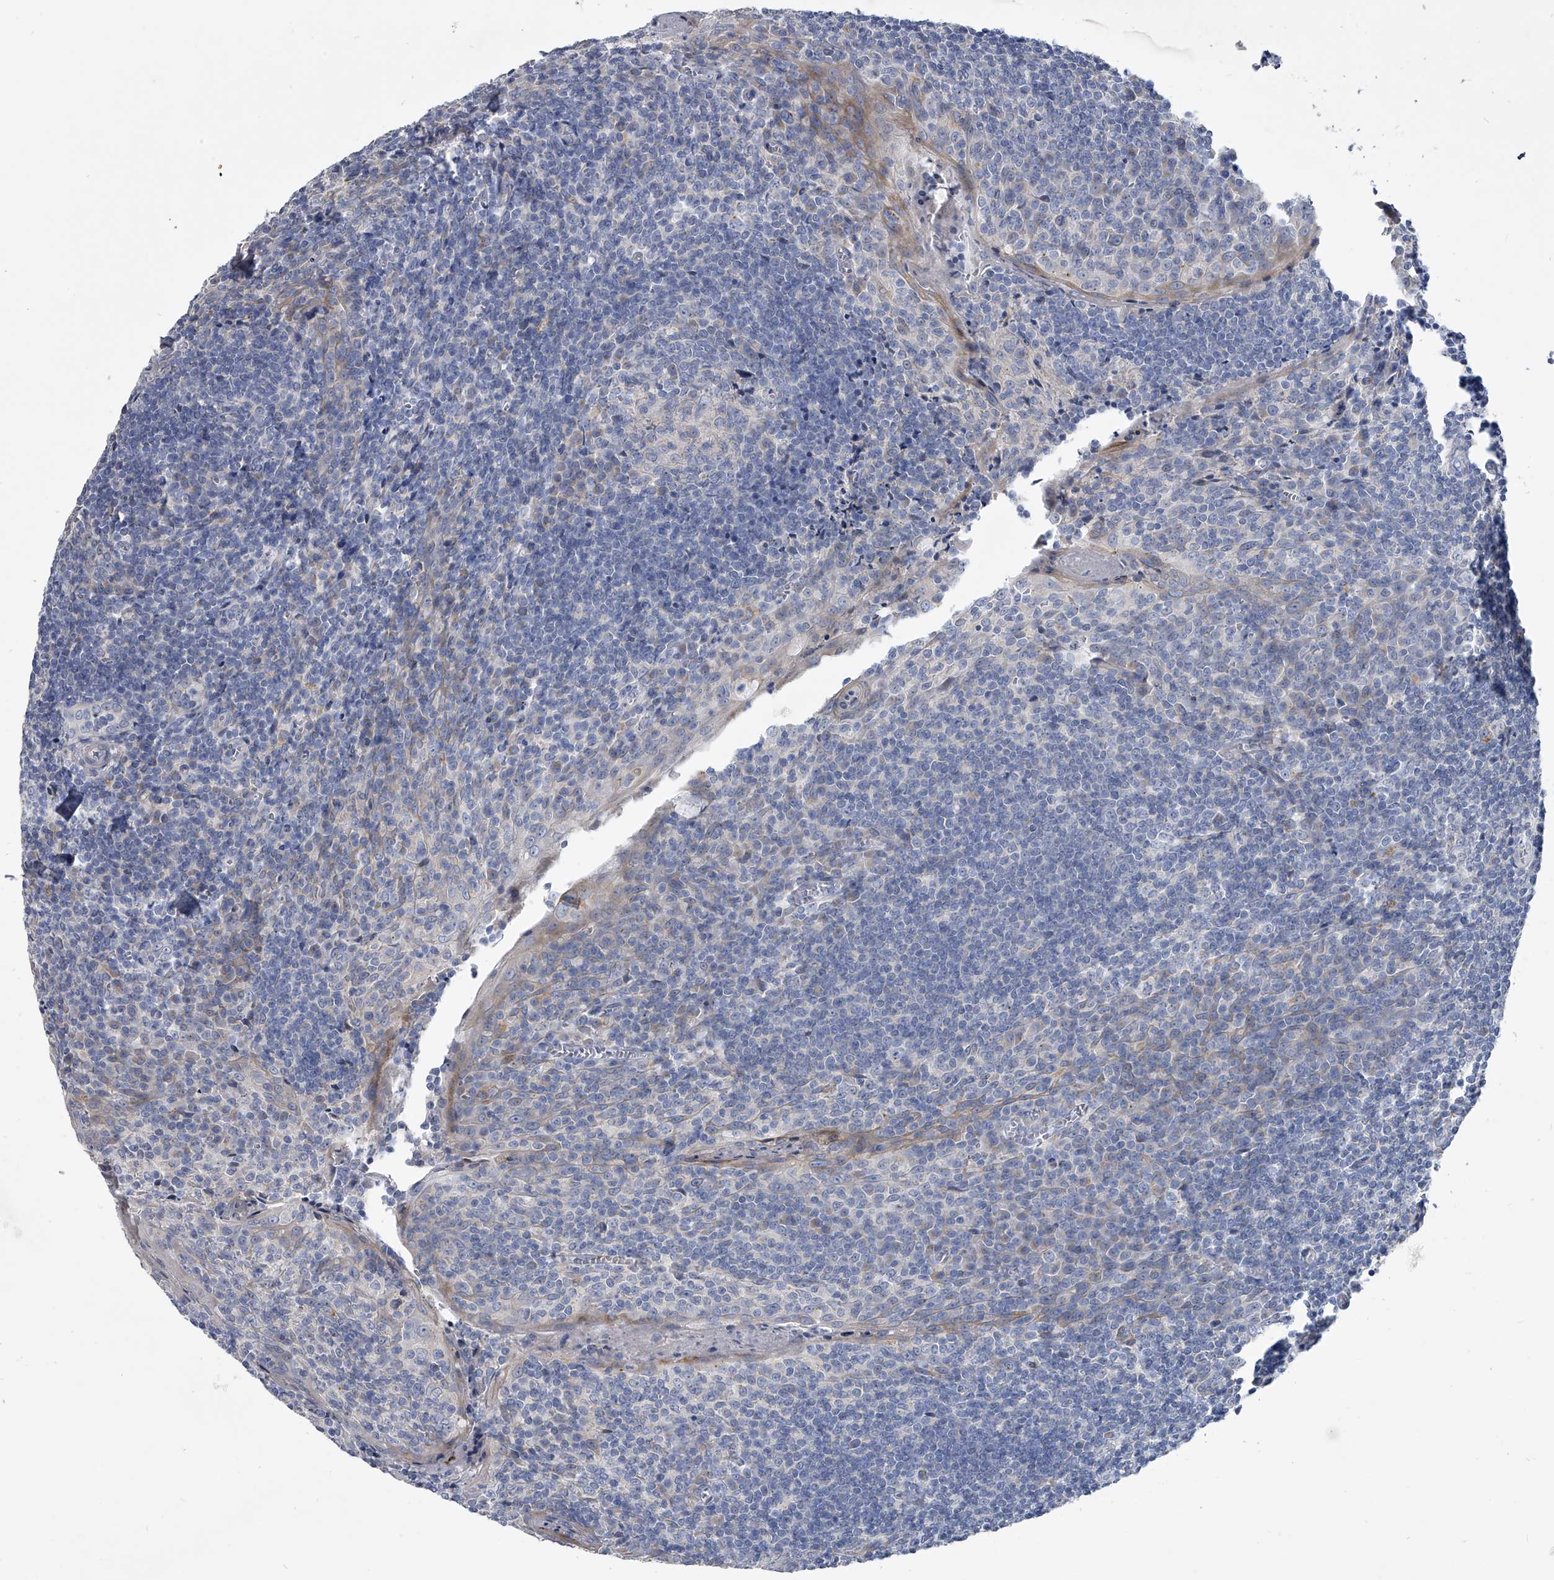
{"staining": {"intensity": "negative", "quantity": "none", "location": "none"}, "tissue": "tonsil", "cell_type": "Germinal center cells", "image_type": "normal", "snomed": [{"axis": "morphology", "description": "Normal tissue, NOS"}, {"axis": "topography", "description": "Tonsil"}], "caption": "Protein analysis of benign tonsil displays no significant expression in germinal center cells.", "gene": "SPP1", "patient": {"sex": "male", "age": 27}}